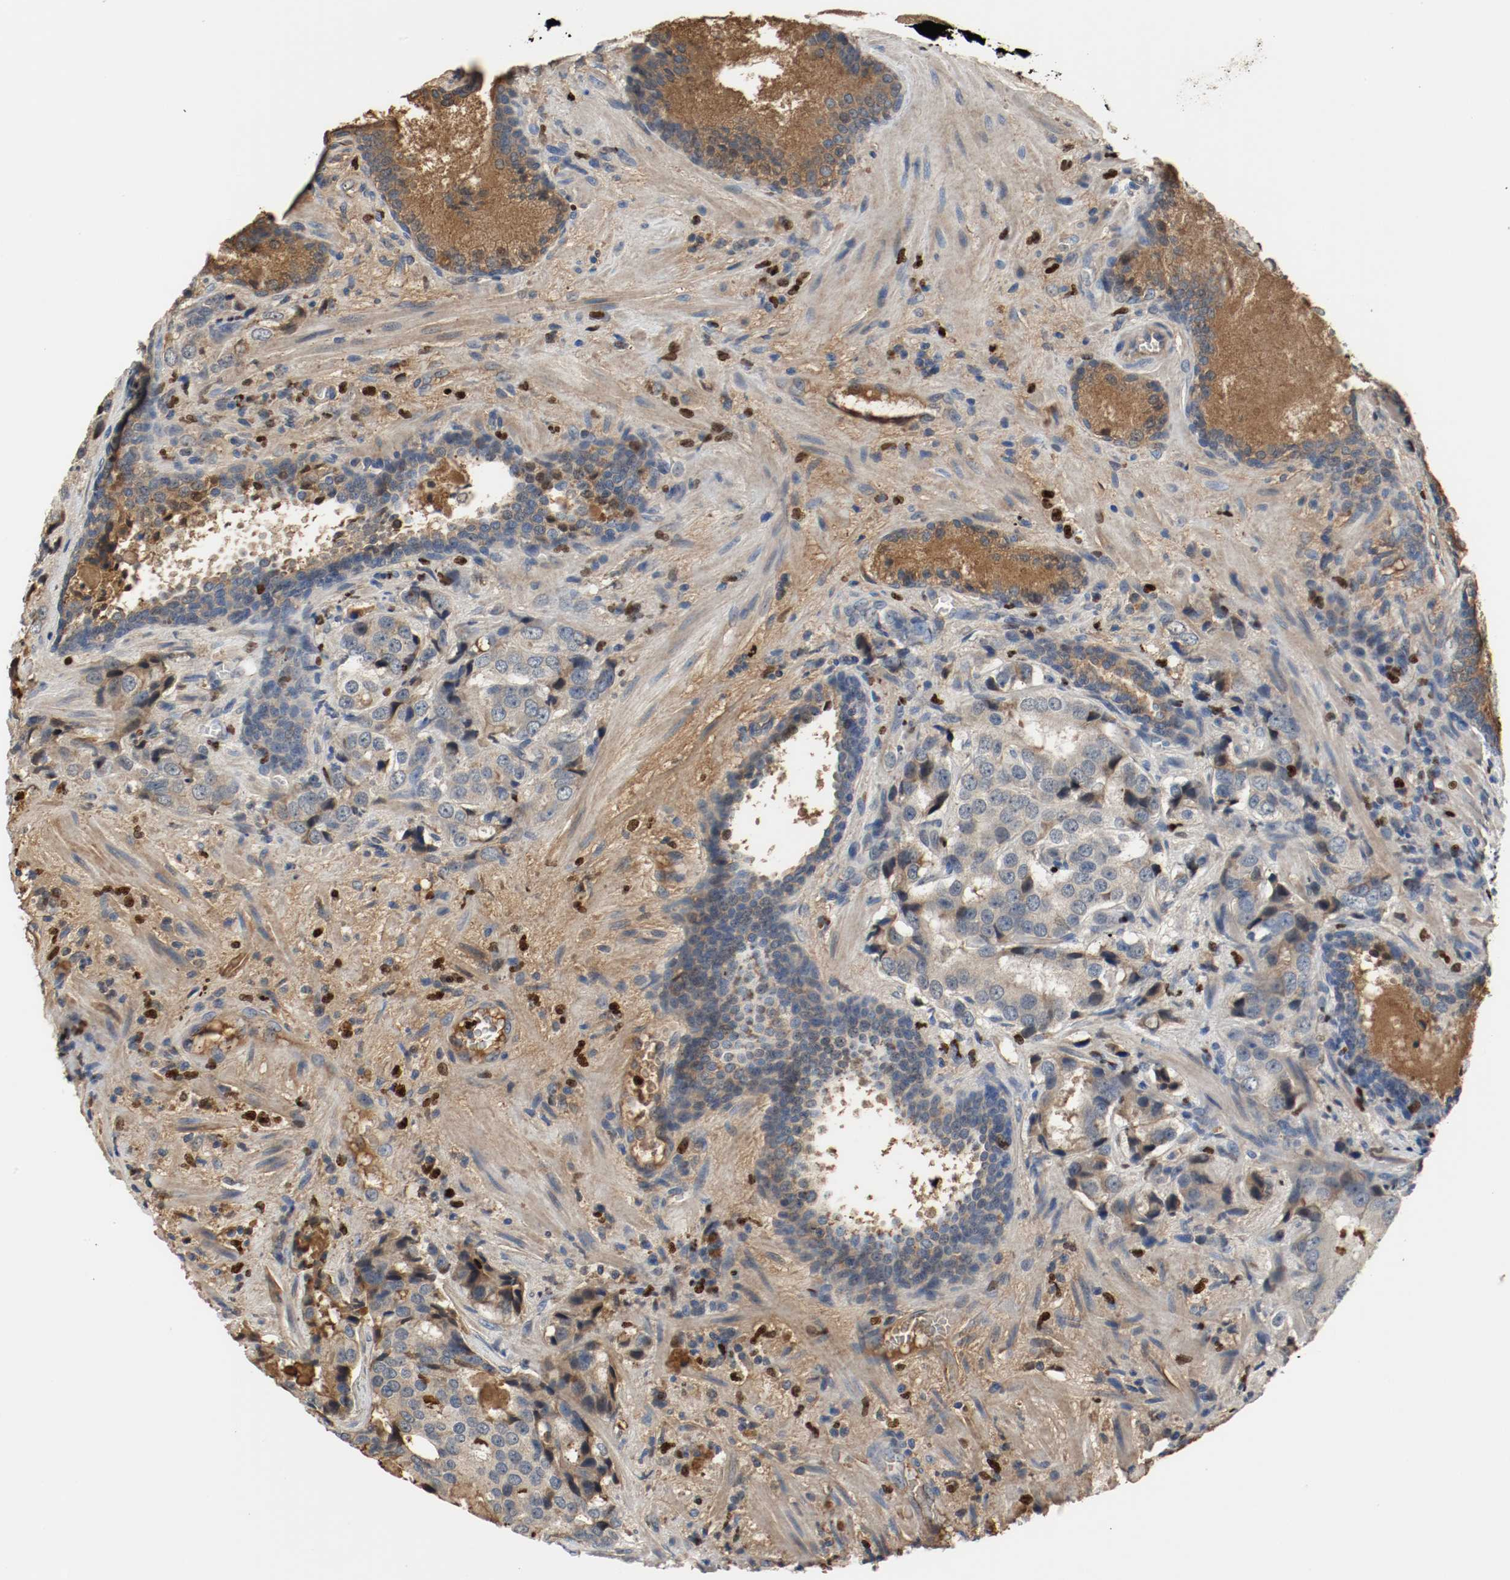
{"staining": {"intensity": "negative", "quantity": "none", "location": "none"}, "tissue": "prostate cancer", "cell_type": "Tumor cells", "image_type": "cancer", "snomed": [{"axis": "morphology", "description": "Adenocarcinoma, High grade"}, {"axis": "topography", "description": "Prostate"}], "caption": "Immunohistochemistry photomicrograph of human prostate adenocarcinoma (high-grade) stained for a protein (brown), which displays no staining in tumor cells. (DAB immunohistochemistry (IHC) with hematoxylin counter stain).", "gene": "BLK", "patient": {"sex": "male", "age": 58}}